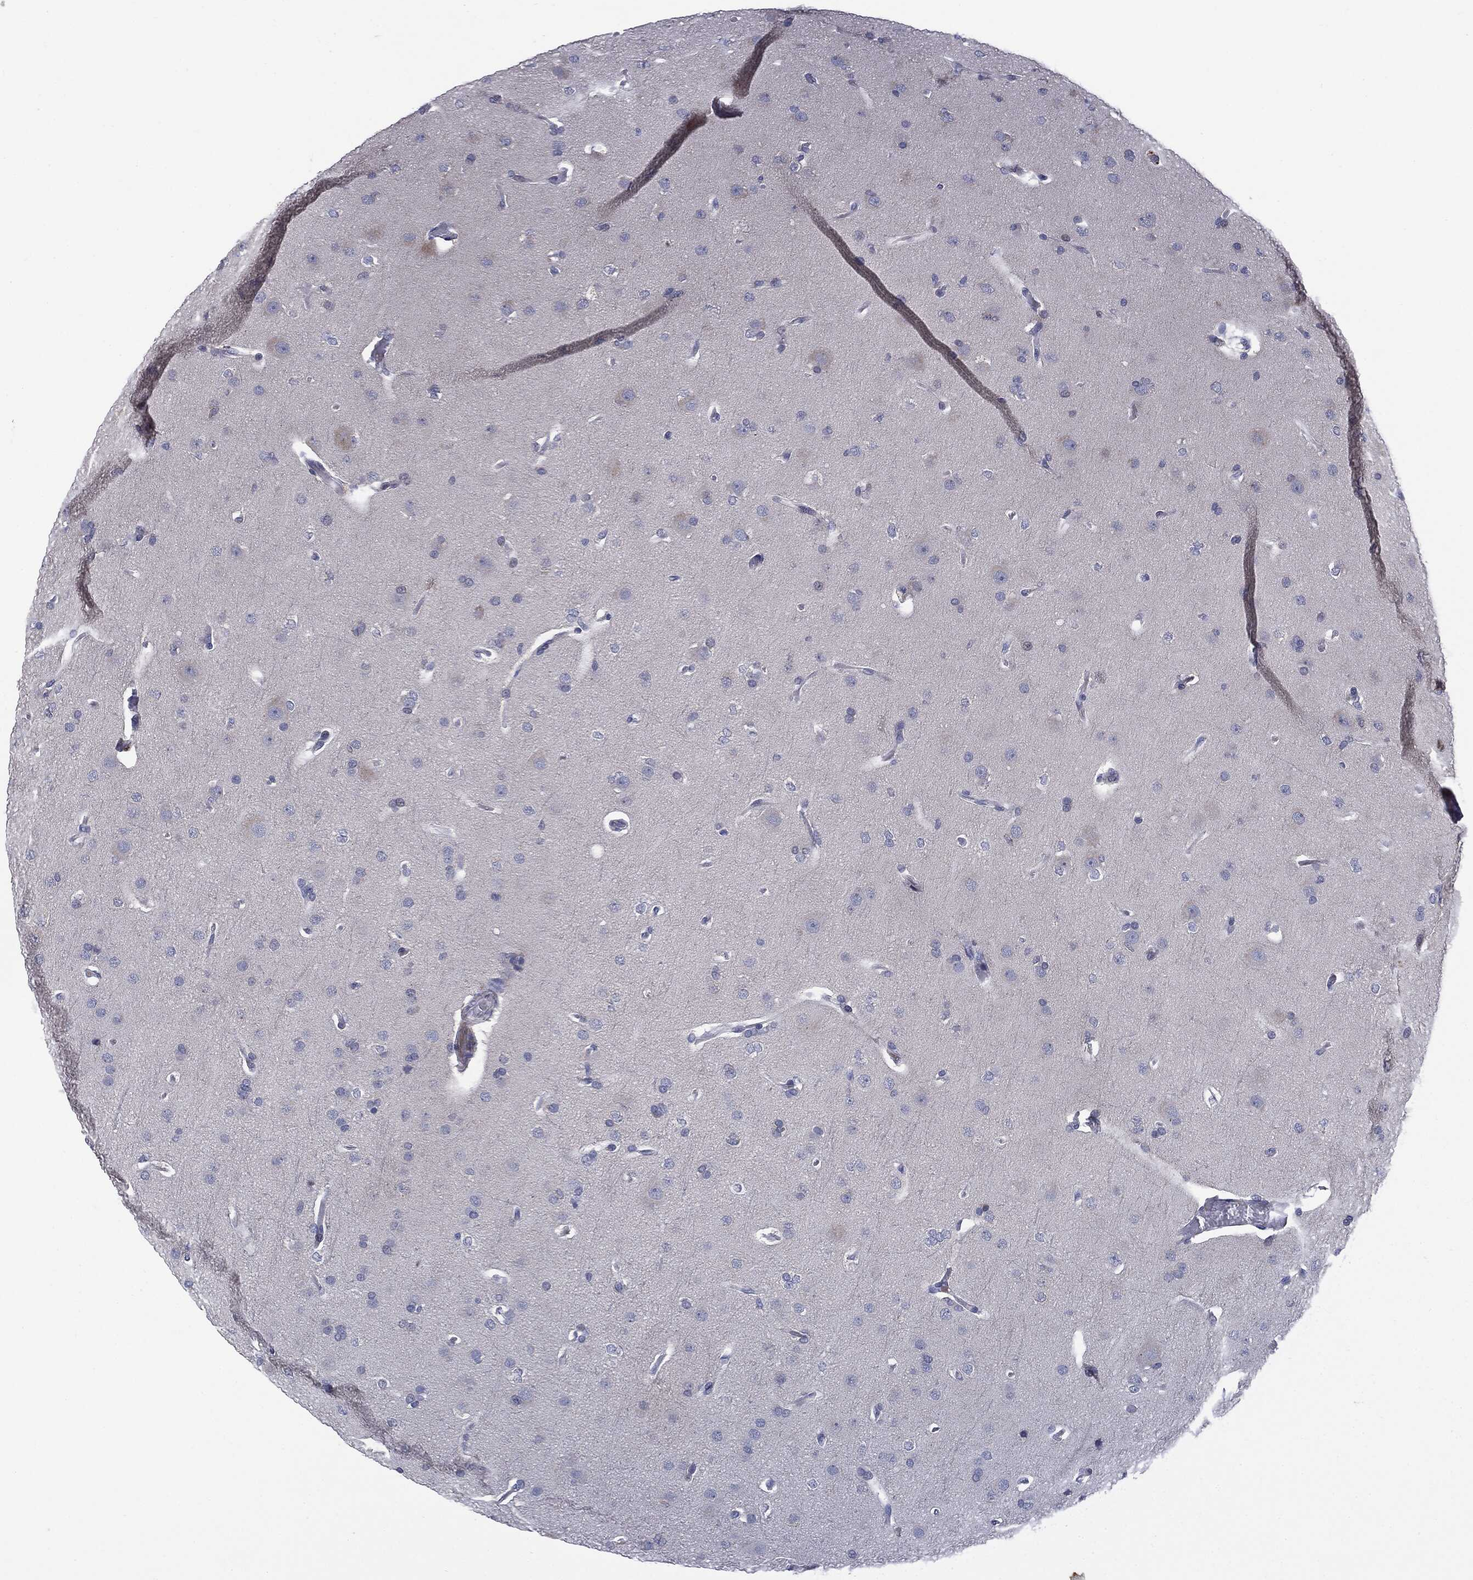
{"staining": {"intensity": "negative", "quantity": "none", "location": "none"}, "tissue": "glioma", "cell_type": "Tumor cells", "image_type": "cancer", "snomed": [{"axis": "morphology", "description": "Glioma, malignant, Low grade"}, {"axis": "topography", "description": "Brain"}], "caption": "Tumor cells show no significant expression in malignant low-grade glioma.", "gene": "KRT5", "patient": {"sex": "male", "age": 41}}